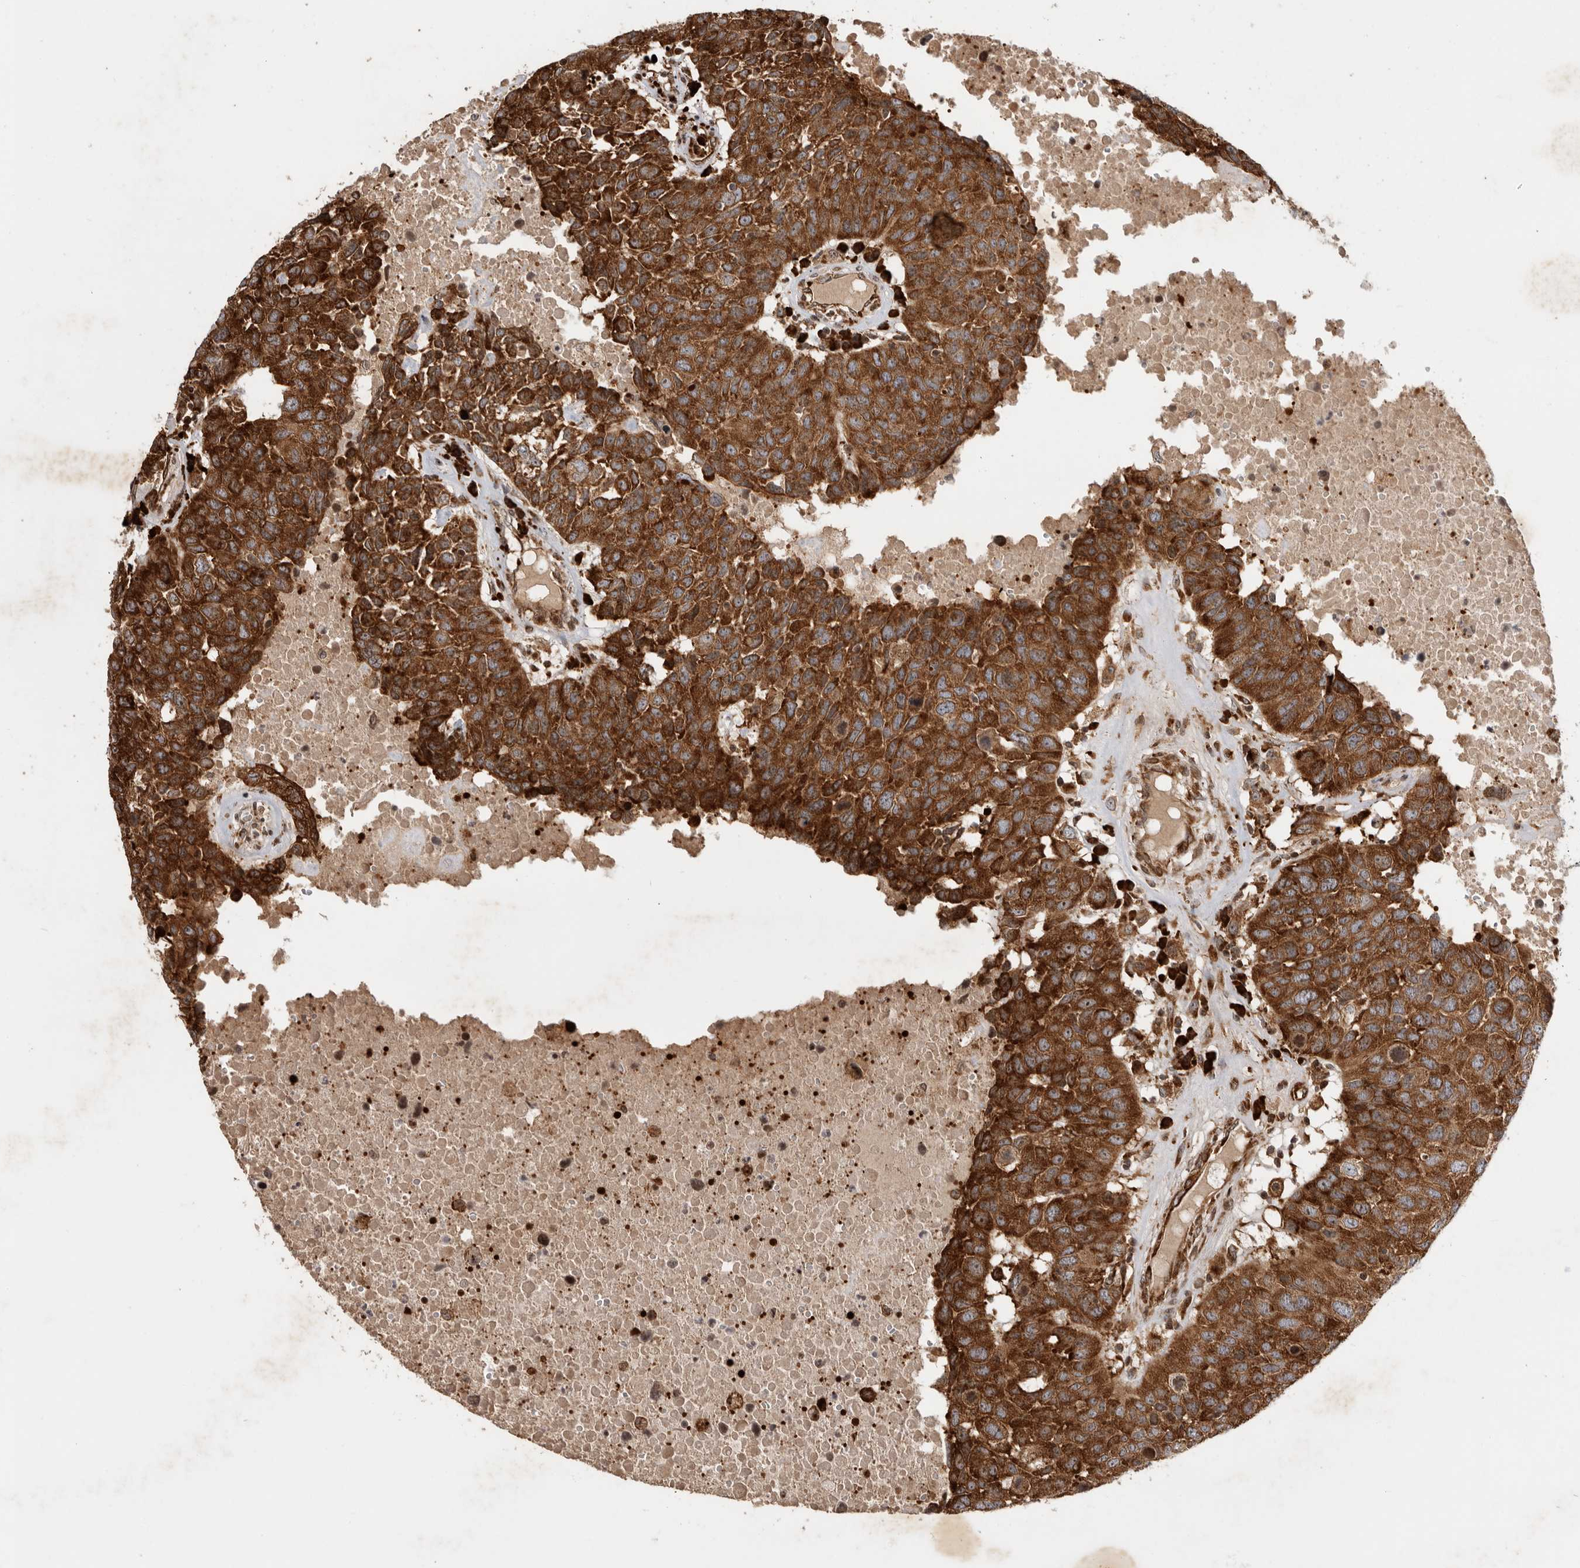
{"staining": {"intensity": "strong", "quantity": ">75%", "location": "cytoplasmic/membranous"}, "tissue": "head and neck cancer", "cell_type": "Tumor cells", "image_type": "cancer", "snomed": [{"axis": "morphology", "description": "Squamous cell carcinoma, NOS"}, {"axis": "topography", "description": "Head-Neck"}], "caption": "About >75% of tumor cells in head and neck squamous cell carcinoma show strong cytoplasmic/membranous protein expression as visualized by brown immunohistochemical staining.", "gene": "FZD3", "patient": {"sex": "male", "age": 66}}